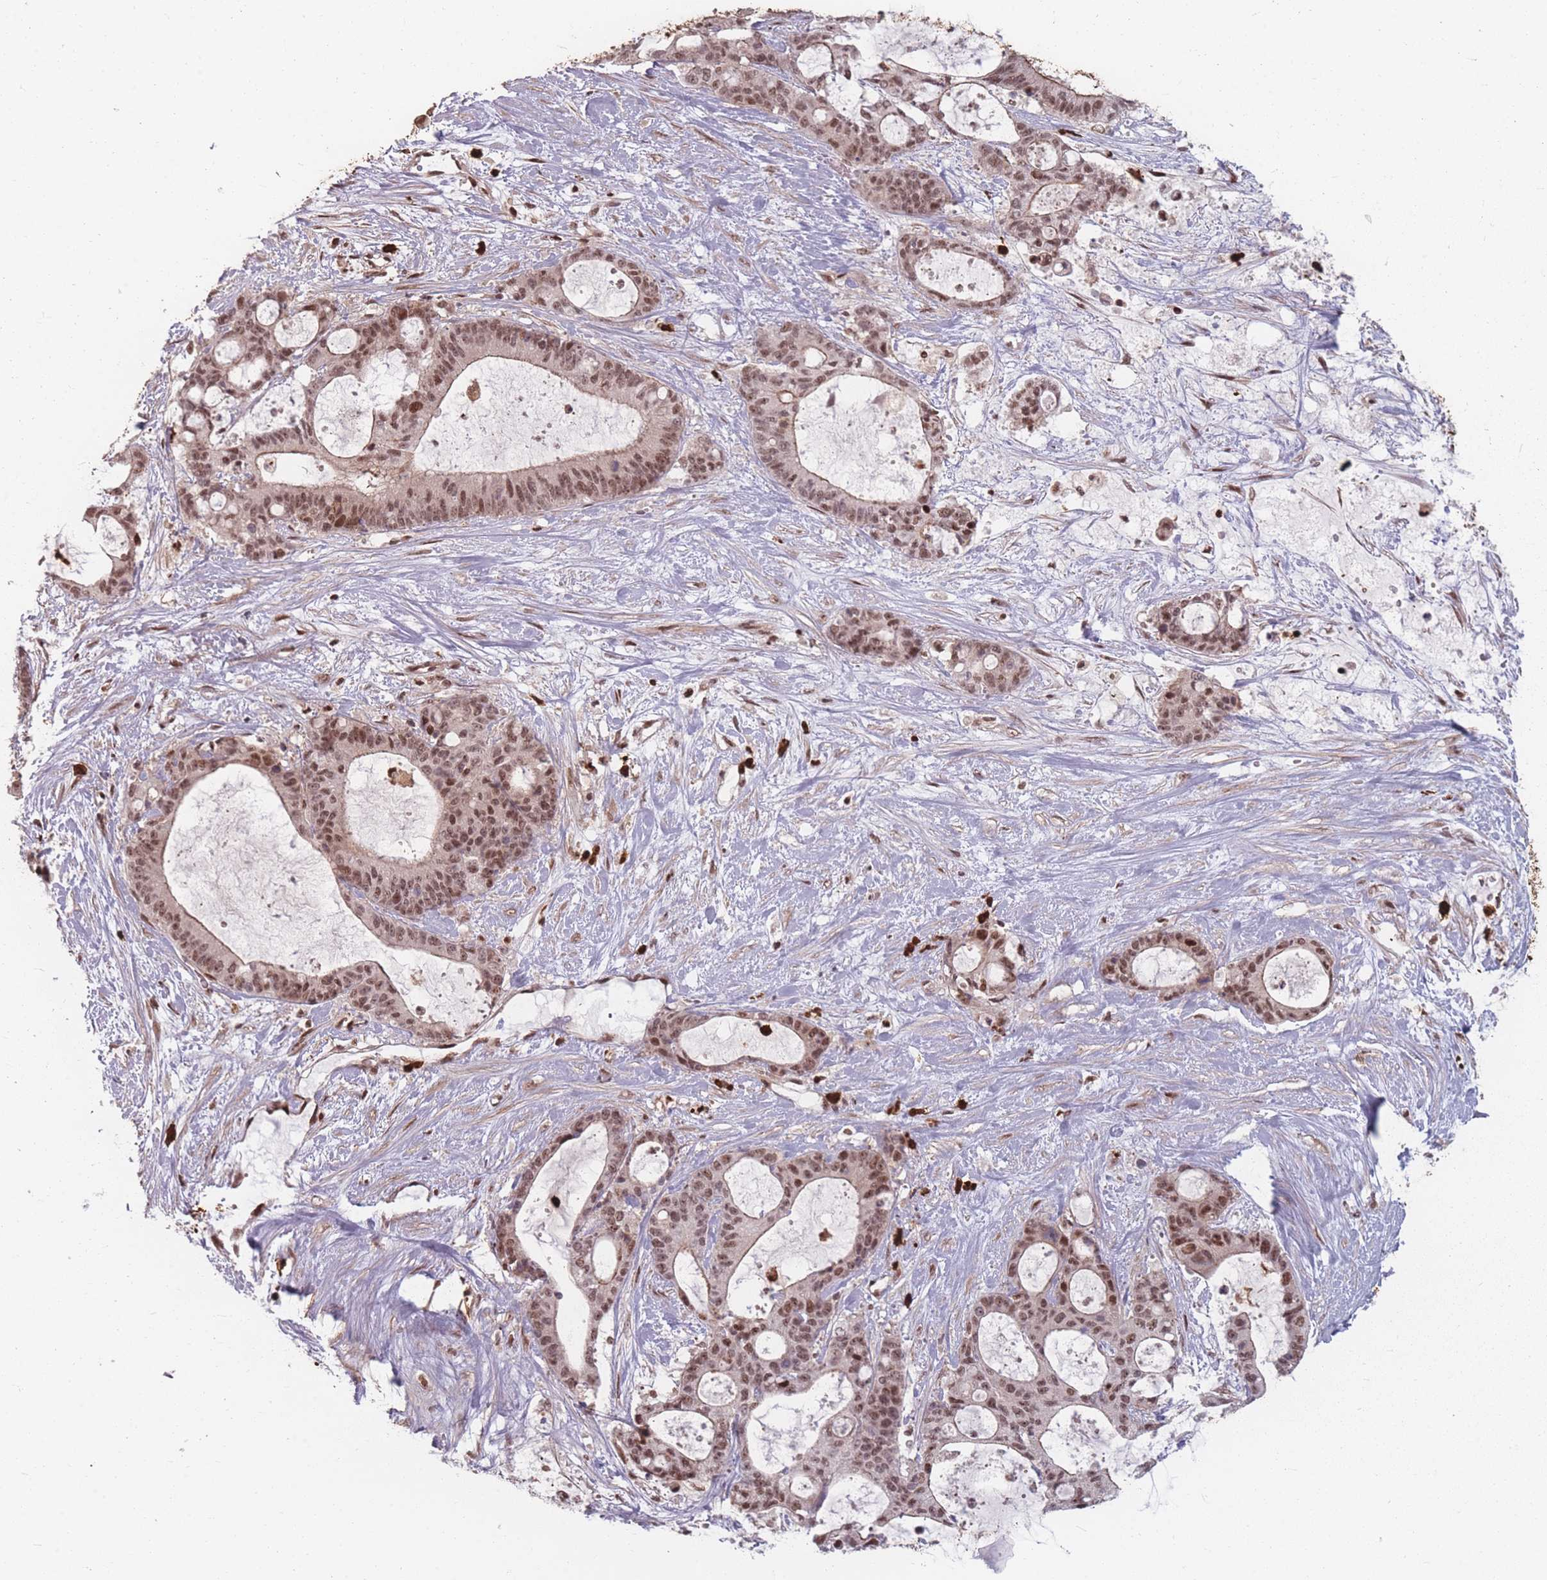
{"staining": {"intensity": "moderate", "quantity": ">75%", "location": "nuclear"}, "tissue": "liver cancer", "cell_type": "Tumor cells", "image_type": "cancer", "snomed": [{"axis": "morphology", "description": "Normal tissue, NOS"}, {"axis": "morphology", "description": "Cholangiocarcinoma"}, {"axis": "topography", "description": "Liver"}, {"axis": "topography", "description": "Peripheral nerve tissue"}], "caption": "IHC photomicrograph of liver cholangiocarcinoma stained for a protein (brown), which demonstrates medium levels of moderate nuclear staining in about >75% of tumor cells.", "gene": "WDR55", "patient": {"sex": "female", "age": 73}}